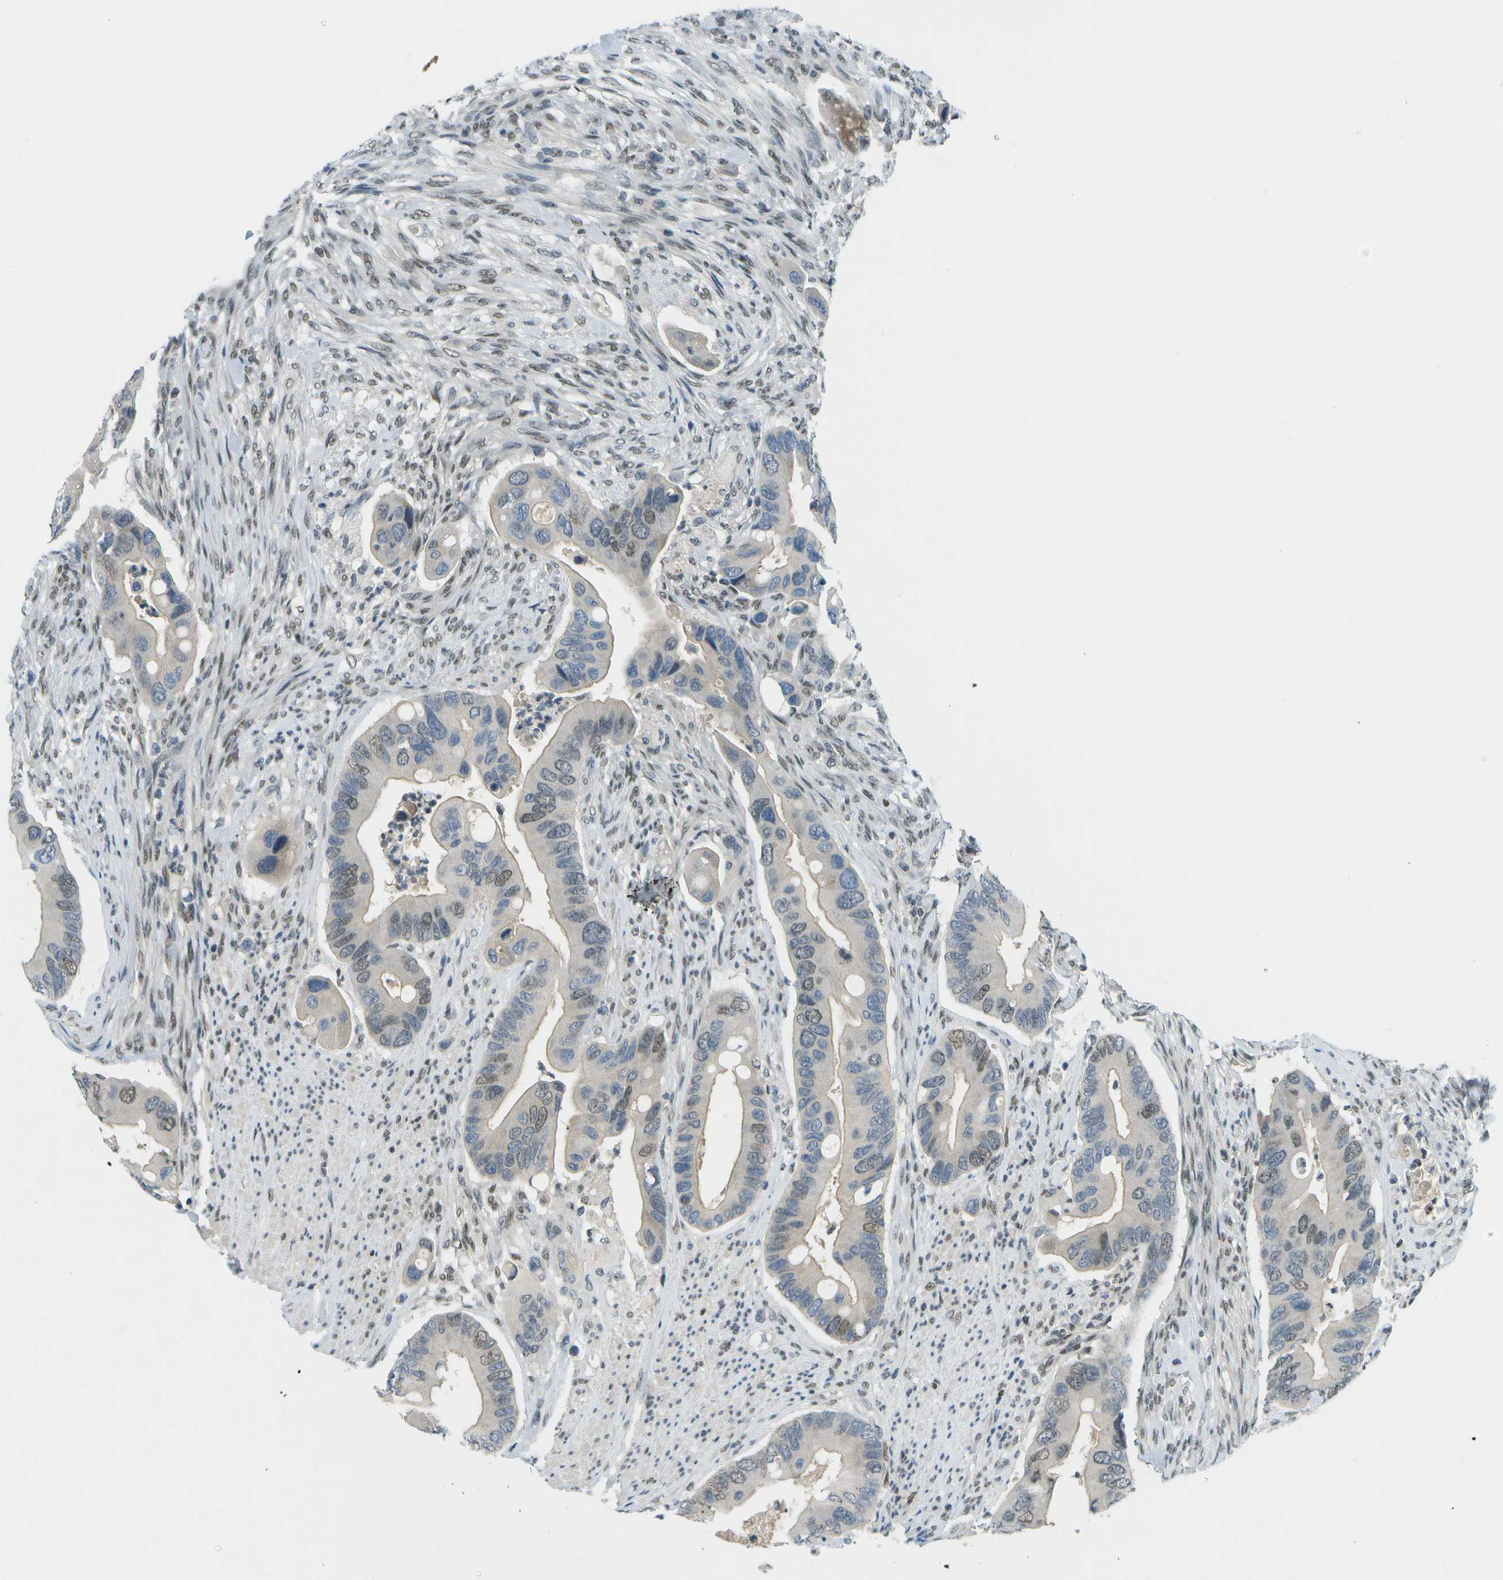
{"staining": {"intensity": "moderate", "quantity": "25%-75%", "location": "nuclear"}, "tissue": "colorectal cancer", "cell_type": "Tumor cells", "image_type": "cancer", "snomed": [{"axis": "morphology", "description": "Adenocarcinoma, NOS"}, {"axis": "topography", "description": "Rectum"}], "caption": "DAB (3,3'-diaminobenzidine) immunohistochemical staining of colorectal adenocarcinoma shows moderate nuclear protein positivity in approximately 25%-75% of tumor cells.", "gene": "CBX5", "patient": {"sex": "female", "age": 57}}